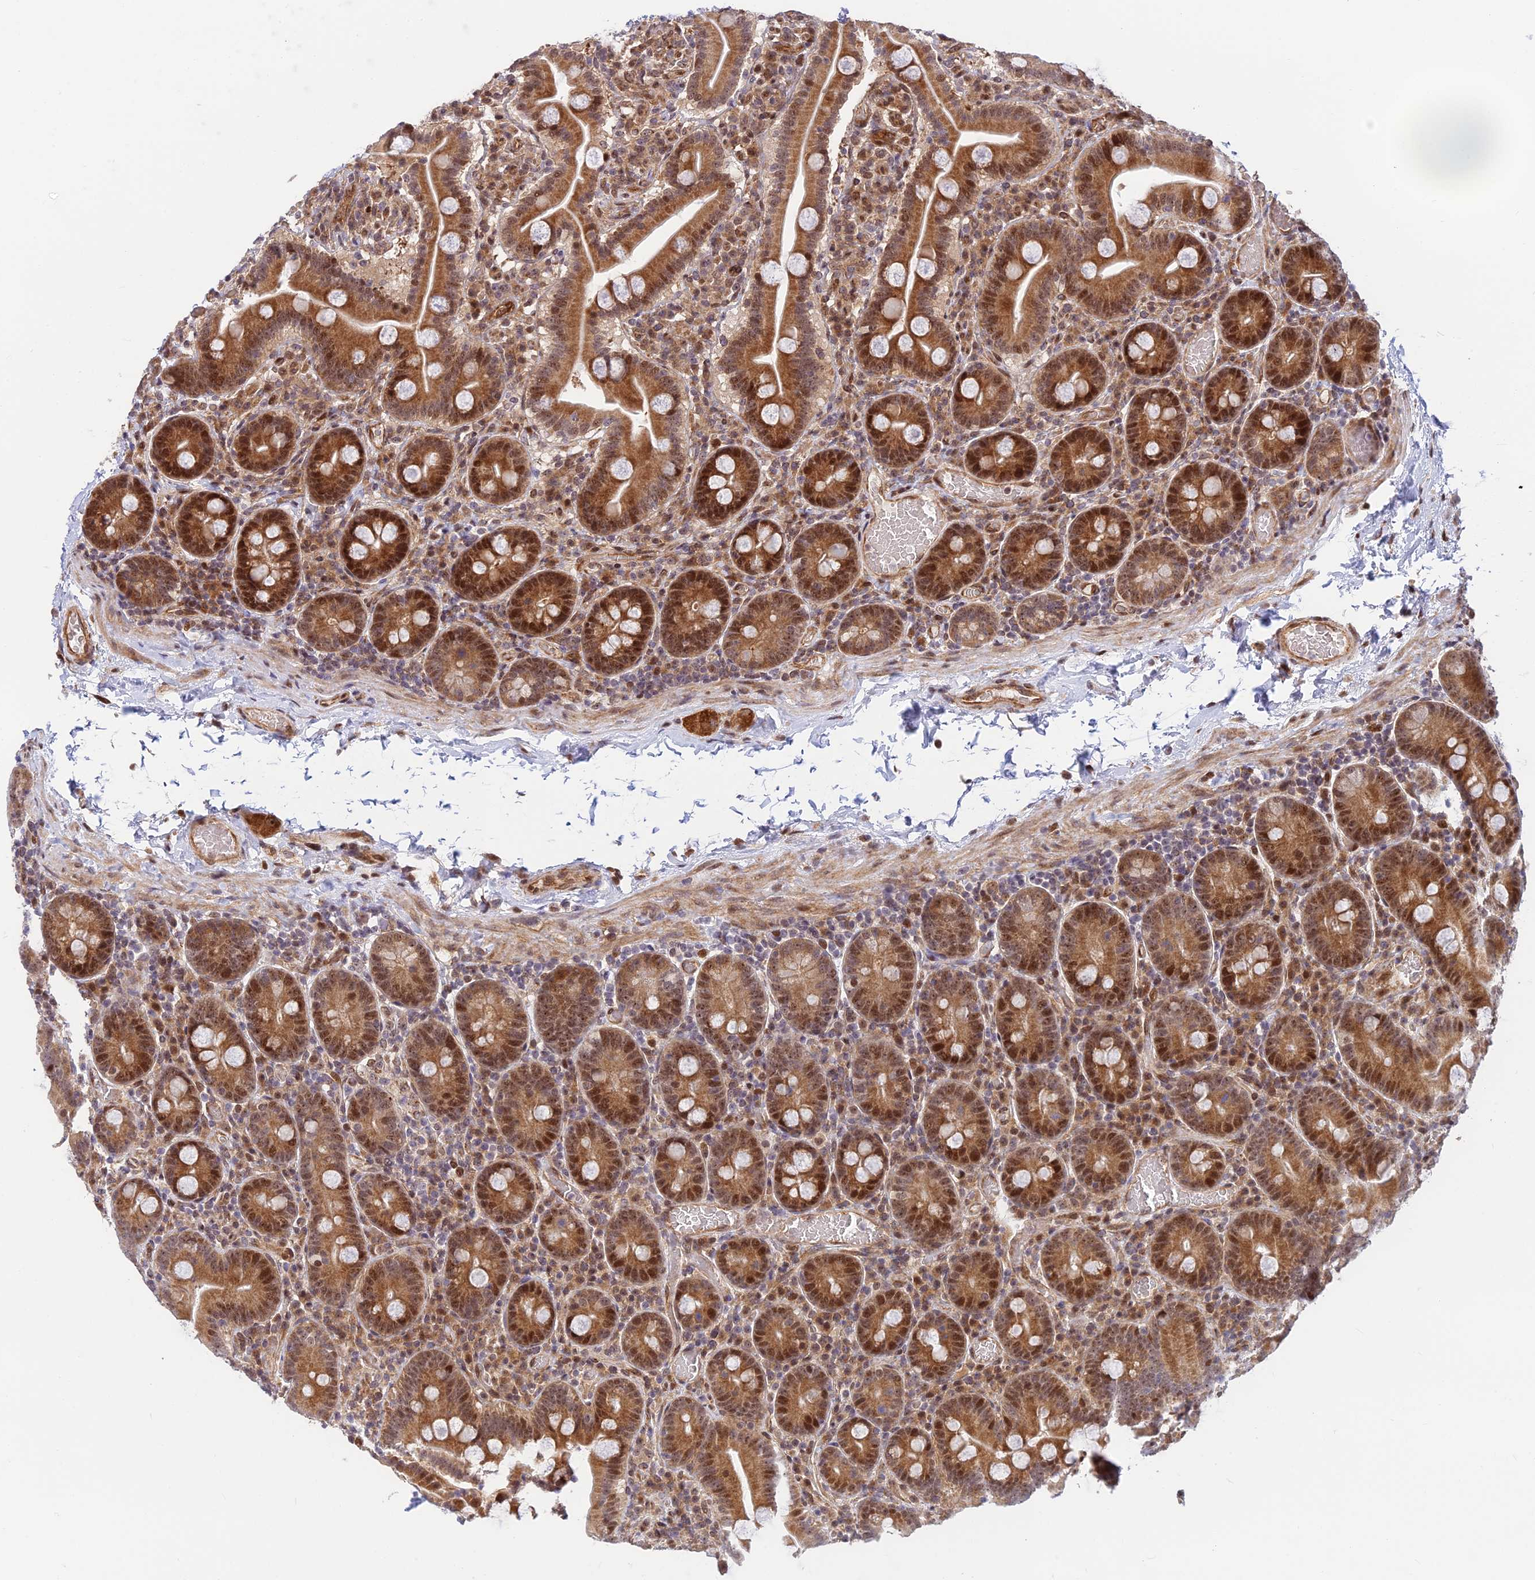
{"staining": {"intensity": "strong", "quantity": ">75%", "location": "cytoplasmic/membranous,nuclear"}, "tissue": "duodenum", "cell_type": "Glandular cells", "image_type": "normal", "snomed": [{"axis": "morphology", "description": "Normal tissue, NOS"}, {"axis": "topography", "description": "Duodenum"}], "caption": "An image showing strong cytoplasmic/membranous,nuclear expression in about >75% of glandular cells in benign duodenum, as visualized by brown immunohistochemical staining.", "gene": "UFSP2", "patient": {"sex": "male", "age": 55}}